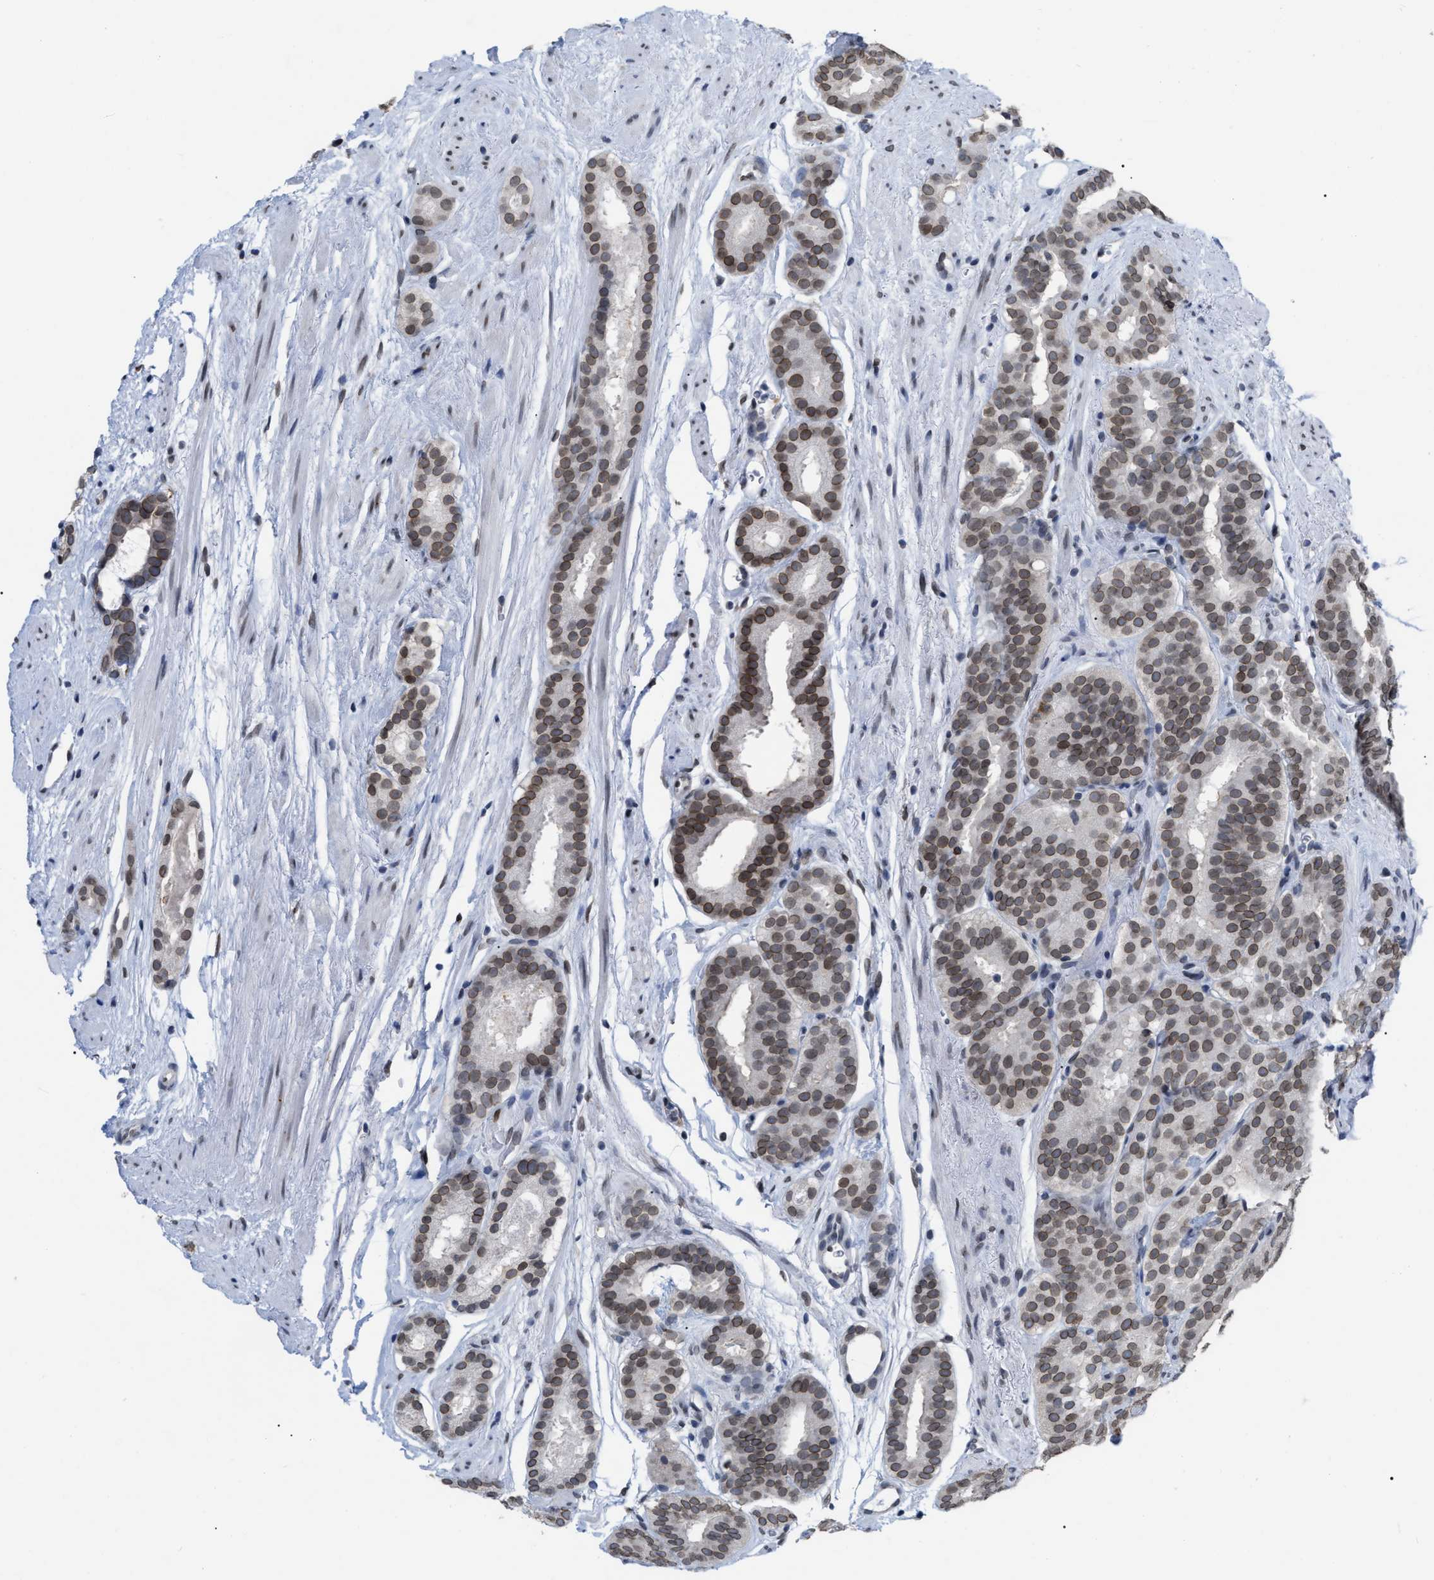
{"staining": {"intensity": "moderate", "quantity": "25%-75%", "location": "cytoplasmic/membranous,nuclear"}, "tissue": "prostate cancer", "cell_type": "Tumor cells", "image_type": "cancer", "snomed": [{"axis": "morphology", "description": "Adenocarcinoma, Low grade"}, {"axis": "topography", "description": "Prostate"}], "caption": "A high-resolution histopathology image shows immunohistochemistry (IHC) staining of prostate adenocarcinoma (low-grade), which exhibits moderate cytoplasmic/membranous and nuclear positivity in approximately 25%-75% of tumor cells. (brown staining indicates protein expression, while blue staining denotes nuclei).", "gene": "TPR", "patient": {"sex": "male", "age": 69}}